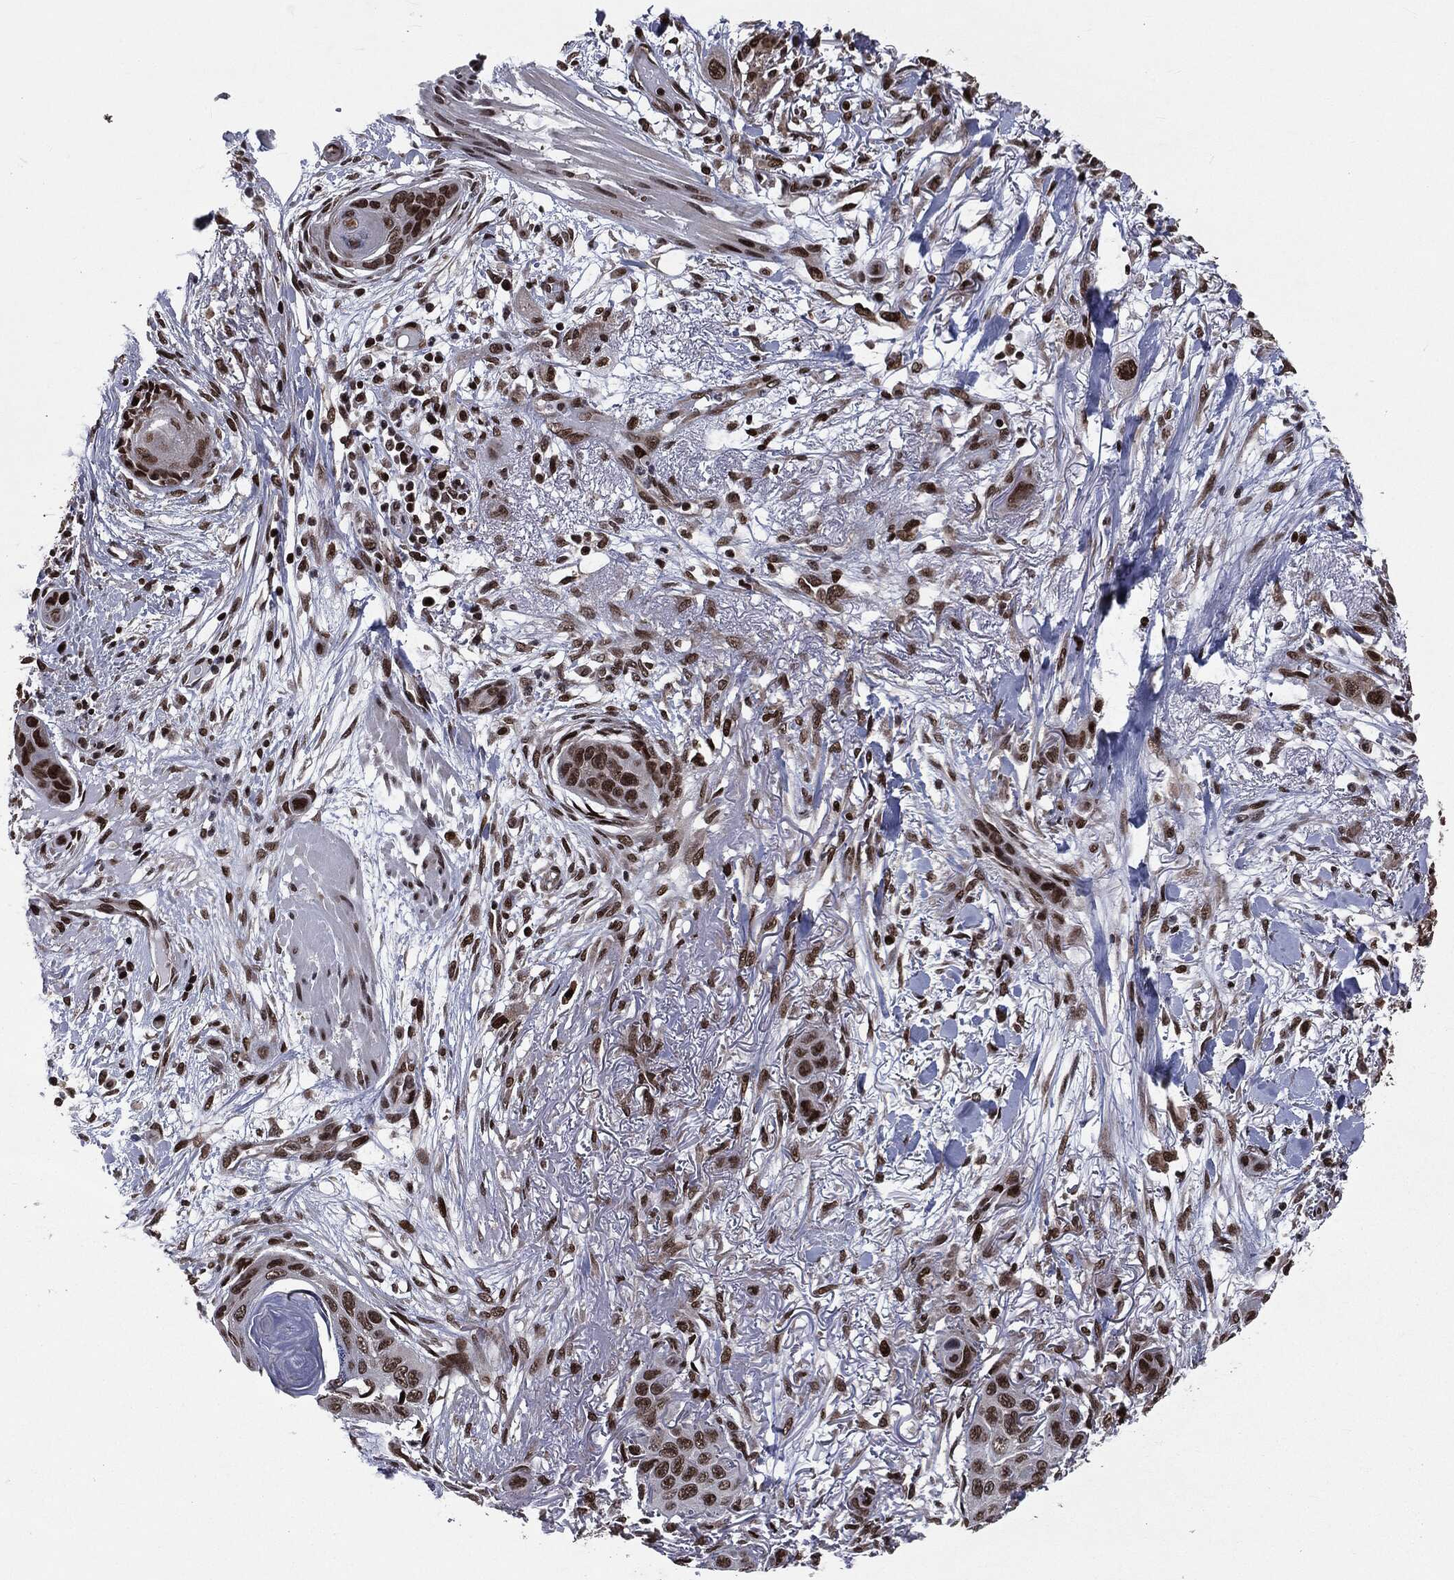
{"staining": {"intensity": "strong", "quantity": ">75%", "location": "nuclear"}, "tissue": "skin cancer", "cell_type": "Tumor cells", "image_type": "cancer", "snomed": [{"axis": "morphology", "description": "Squamous cell carcinoma, NOS"}, {"axis": "topography", "description": "Skin"}], "caption": "Protein analysis of squamous cell carcinoma (skin) tissue displays strong nuclear staining in about >75% of tumor cells.", "gene": "DVL2", "patient": {"sex": "male", "age": 79}}